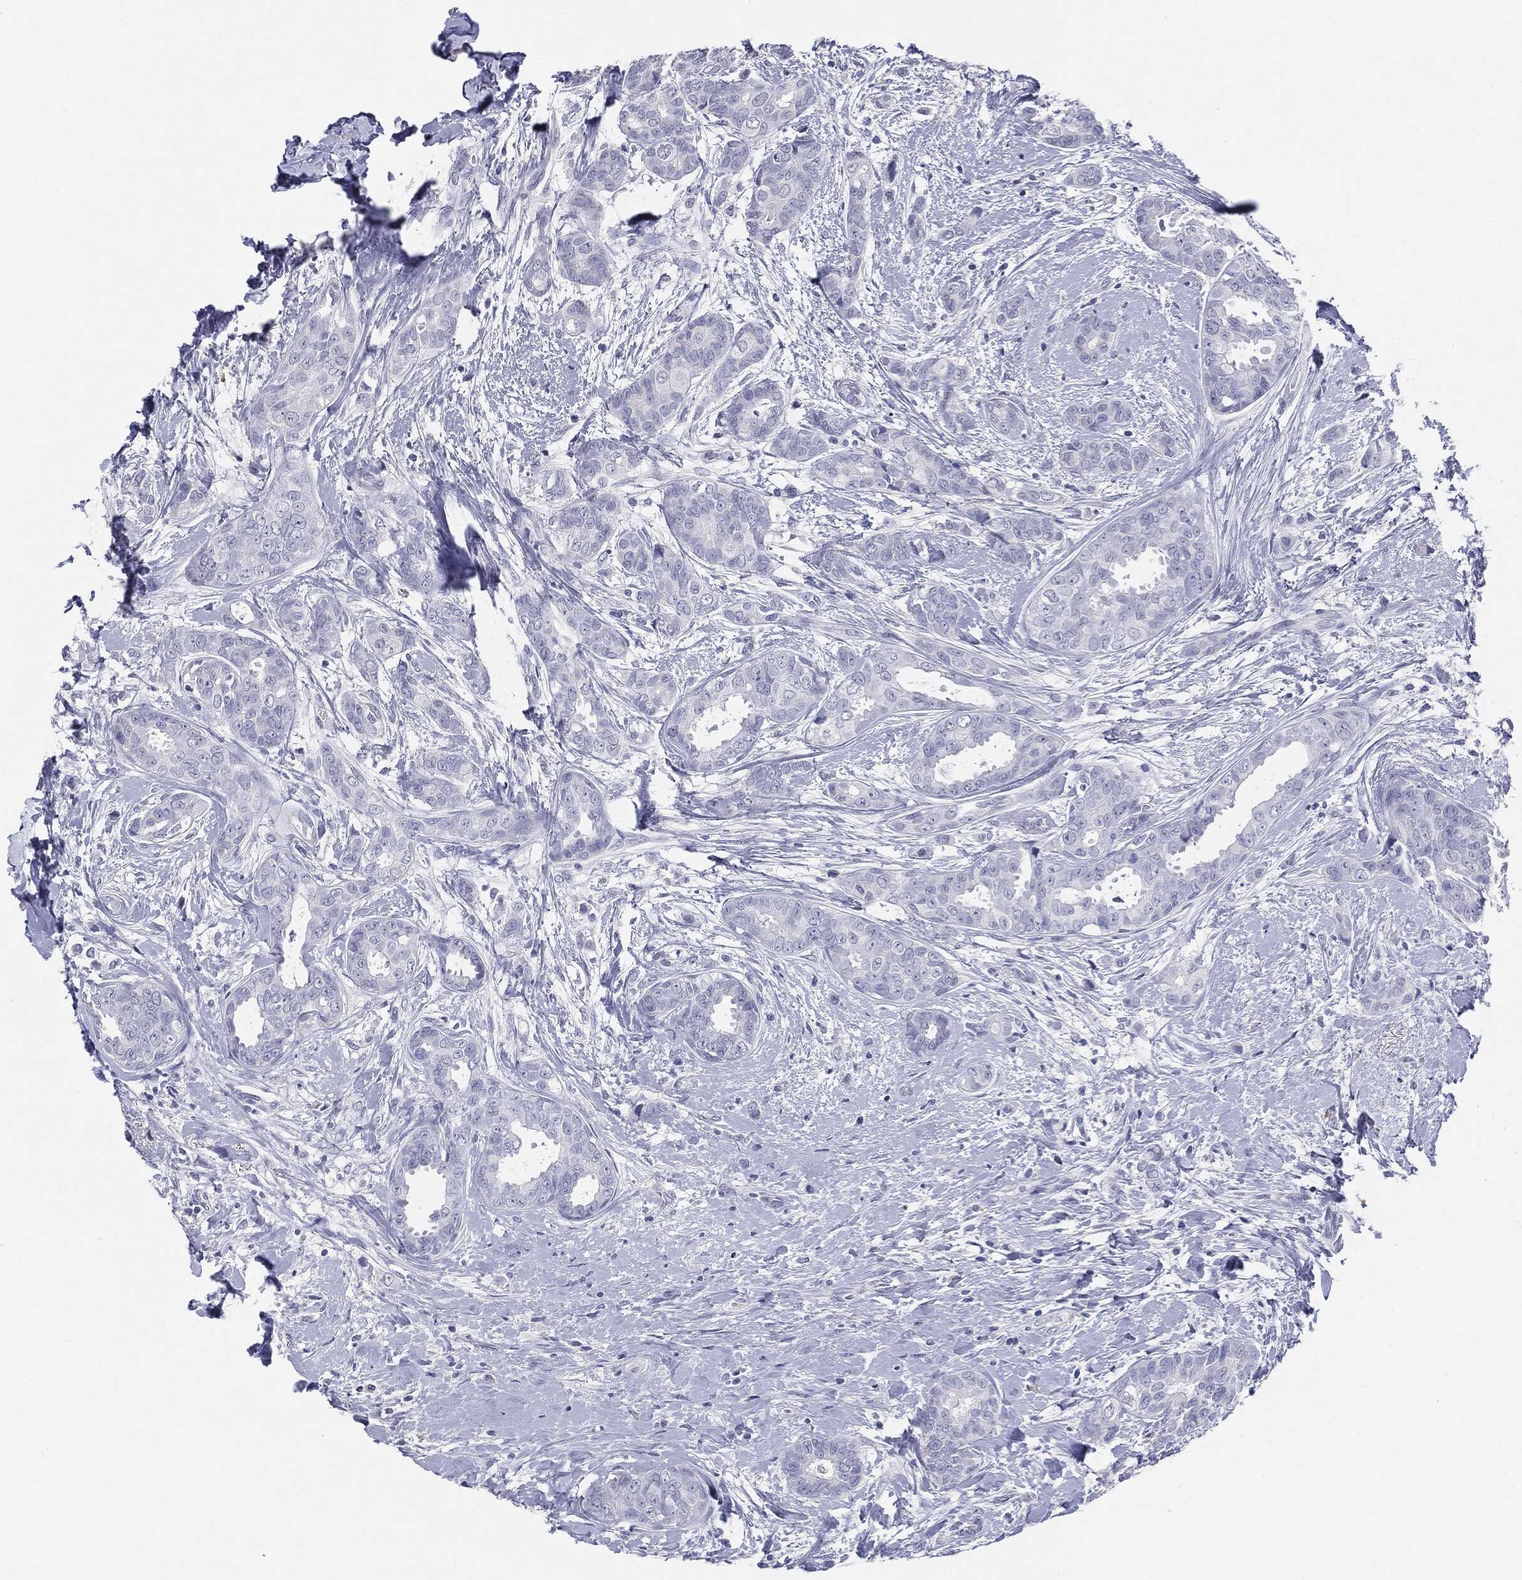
{"staining": {"intensity": "negative", "quantity": "none", "location": "none"}, "tissue": "breast cancer", "cell_type": "Tumor cells", "image_type": "cancer", "snomed": [{"axis": "morphology", "description": "Duct carcinoma"}, {"axis": "topography", "description": "Breast"}], "caption": "A micrograph of human intraductal carcinoma (breast) is negative for staining in tumor cells. (Immunohistochemistry, brightfield microscopy, high magnification).", "gene": "SERPINB4", "patient": {"sex": "female", "age": 45}}